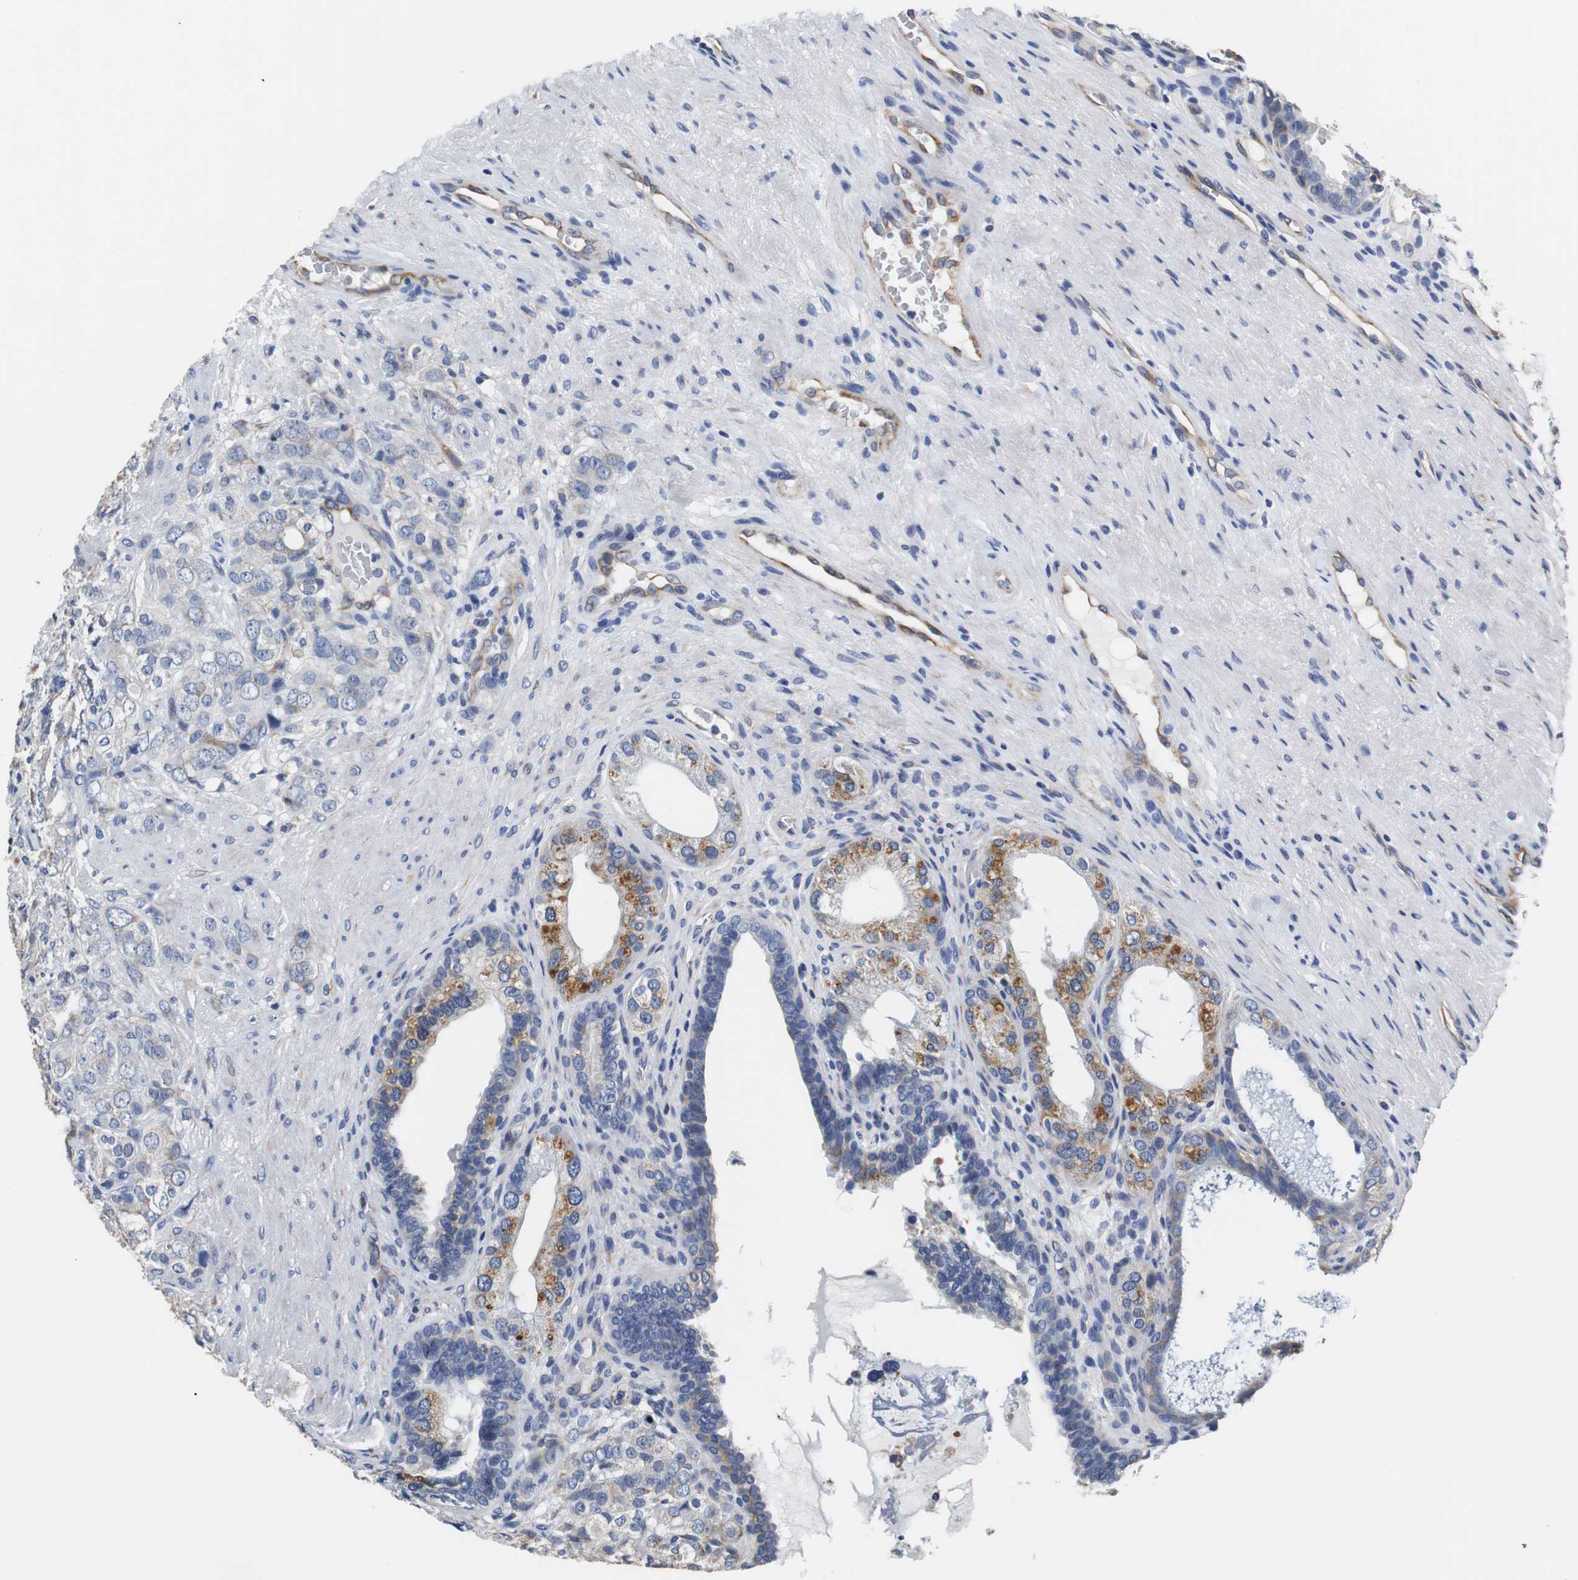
{"staining": {"intensity": "negative", "quantity": "none", "location": "none"}, "tissue": "prostate cancer", "cell_type": "Tumor cells", "image_type": "cancer", "snomed": [{"axis": "morphology", "description": "Adenocarcinoma, High grade"}, {"axis": "topography", "description": "Prostate"}], "caption": "Tumor cells show no significant positivity in prostate cancer. (Brightfield microscopy of DAB (3,3'-diaminobenzidine) immunohistochemistry (IHC) at high magnification).", "gene": "PCK1", "patient": {"sex": "male", "age": 68}}